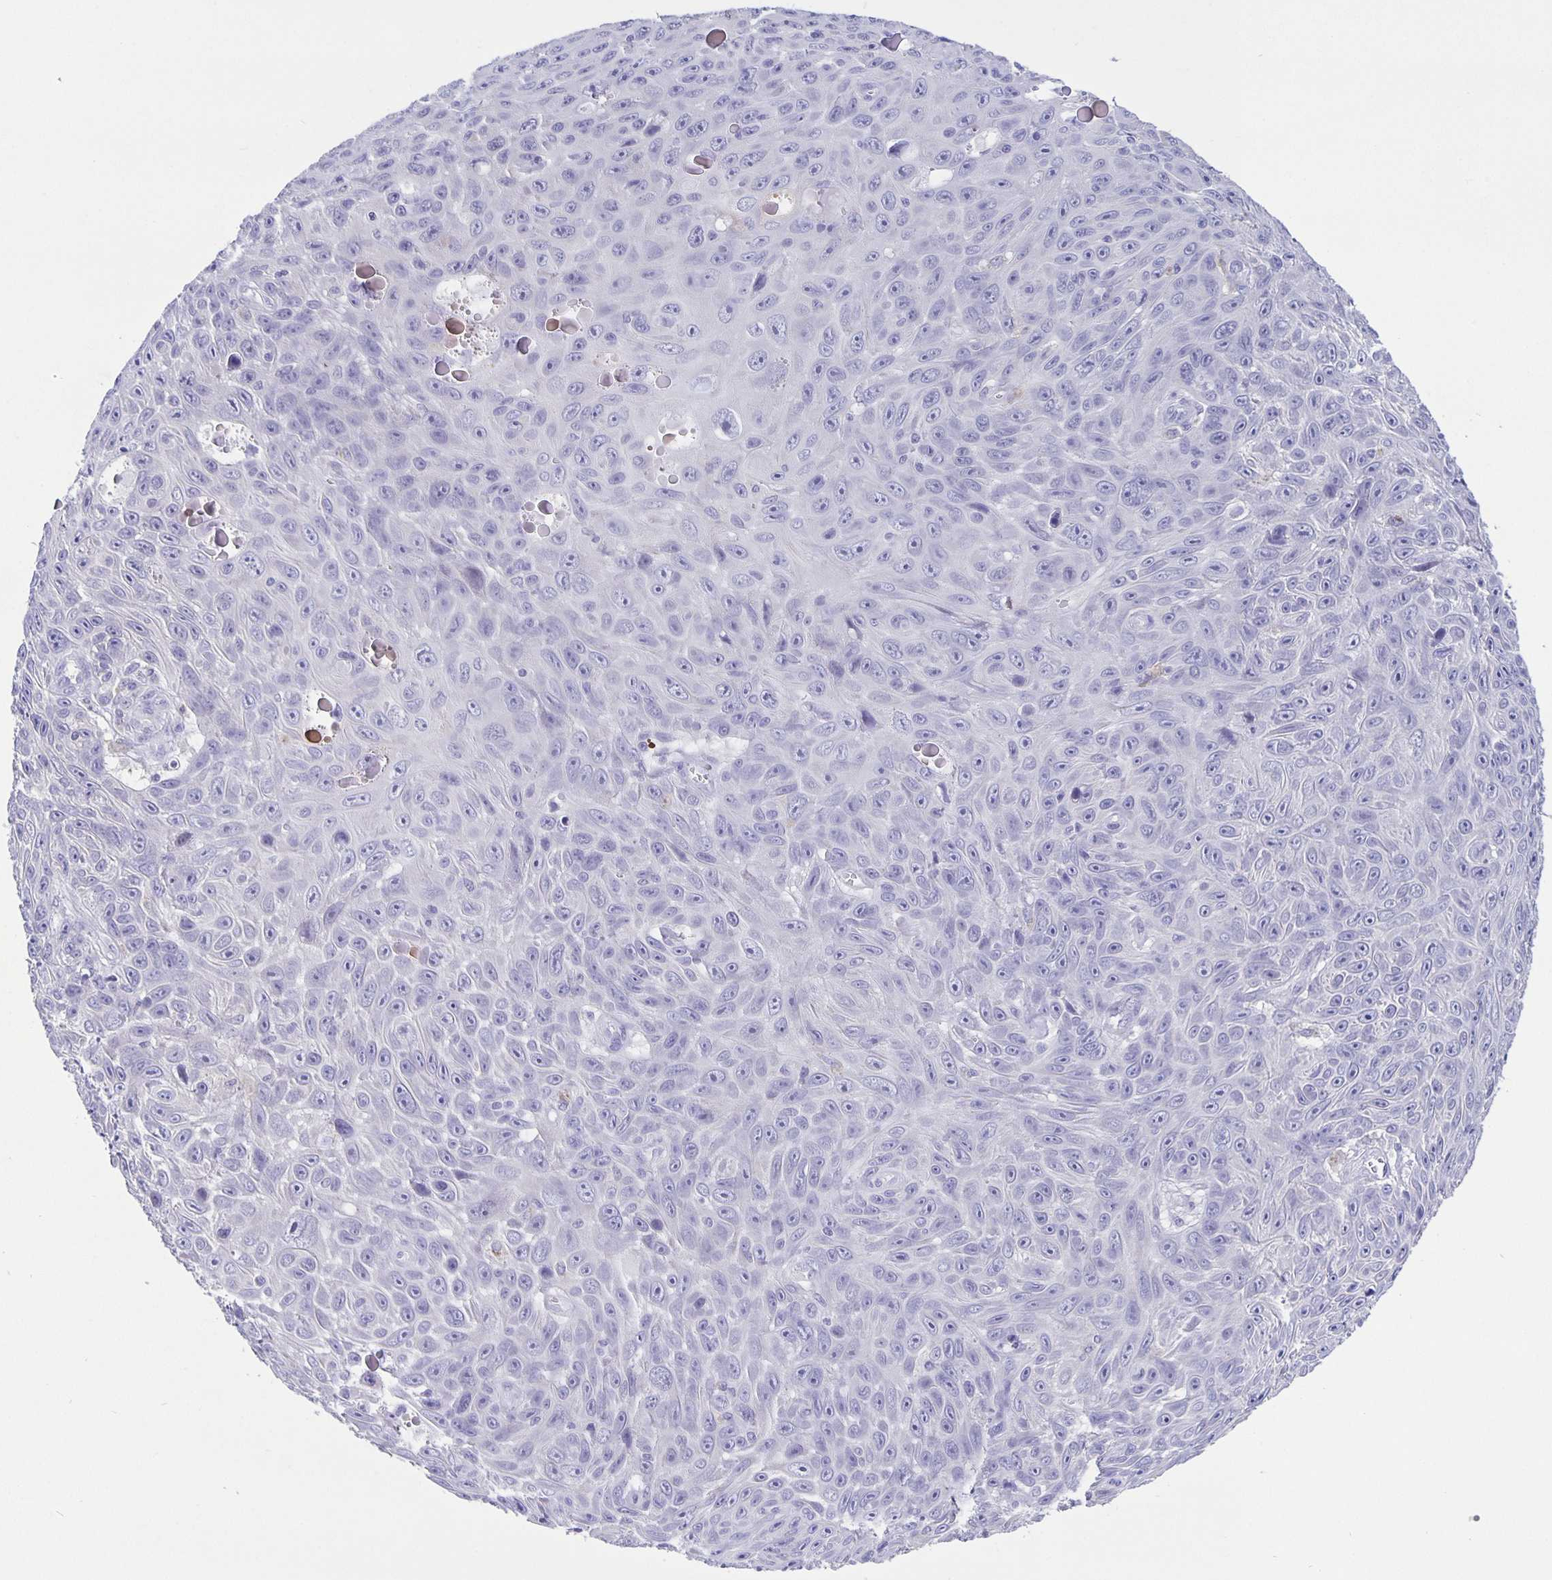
{"staining": {"intensity": "negative", "quantity": "none", "location": "none"}, "tissue": "skin cancer", "cell_type": "Tumor cells", "image_type": "cancer", "snomed": [{"axis": "morphology", "description": "Squamous cell carcinoma, NOS"}, {"axis": "topography", "description": "Skin"}], "caption": "DAB (3,3'-diaminobenzidine) immunohistochemical staining of human skin squamous cell carcinoma displays no significant positivity in tumor cells.", "gene": "ERMN", "patient": {"sex": "male", "age": 82}}